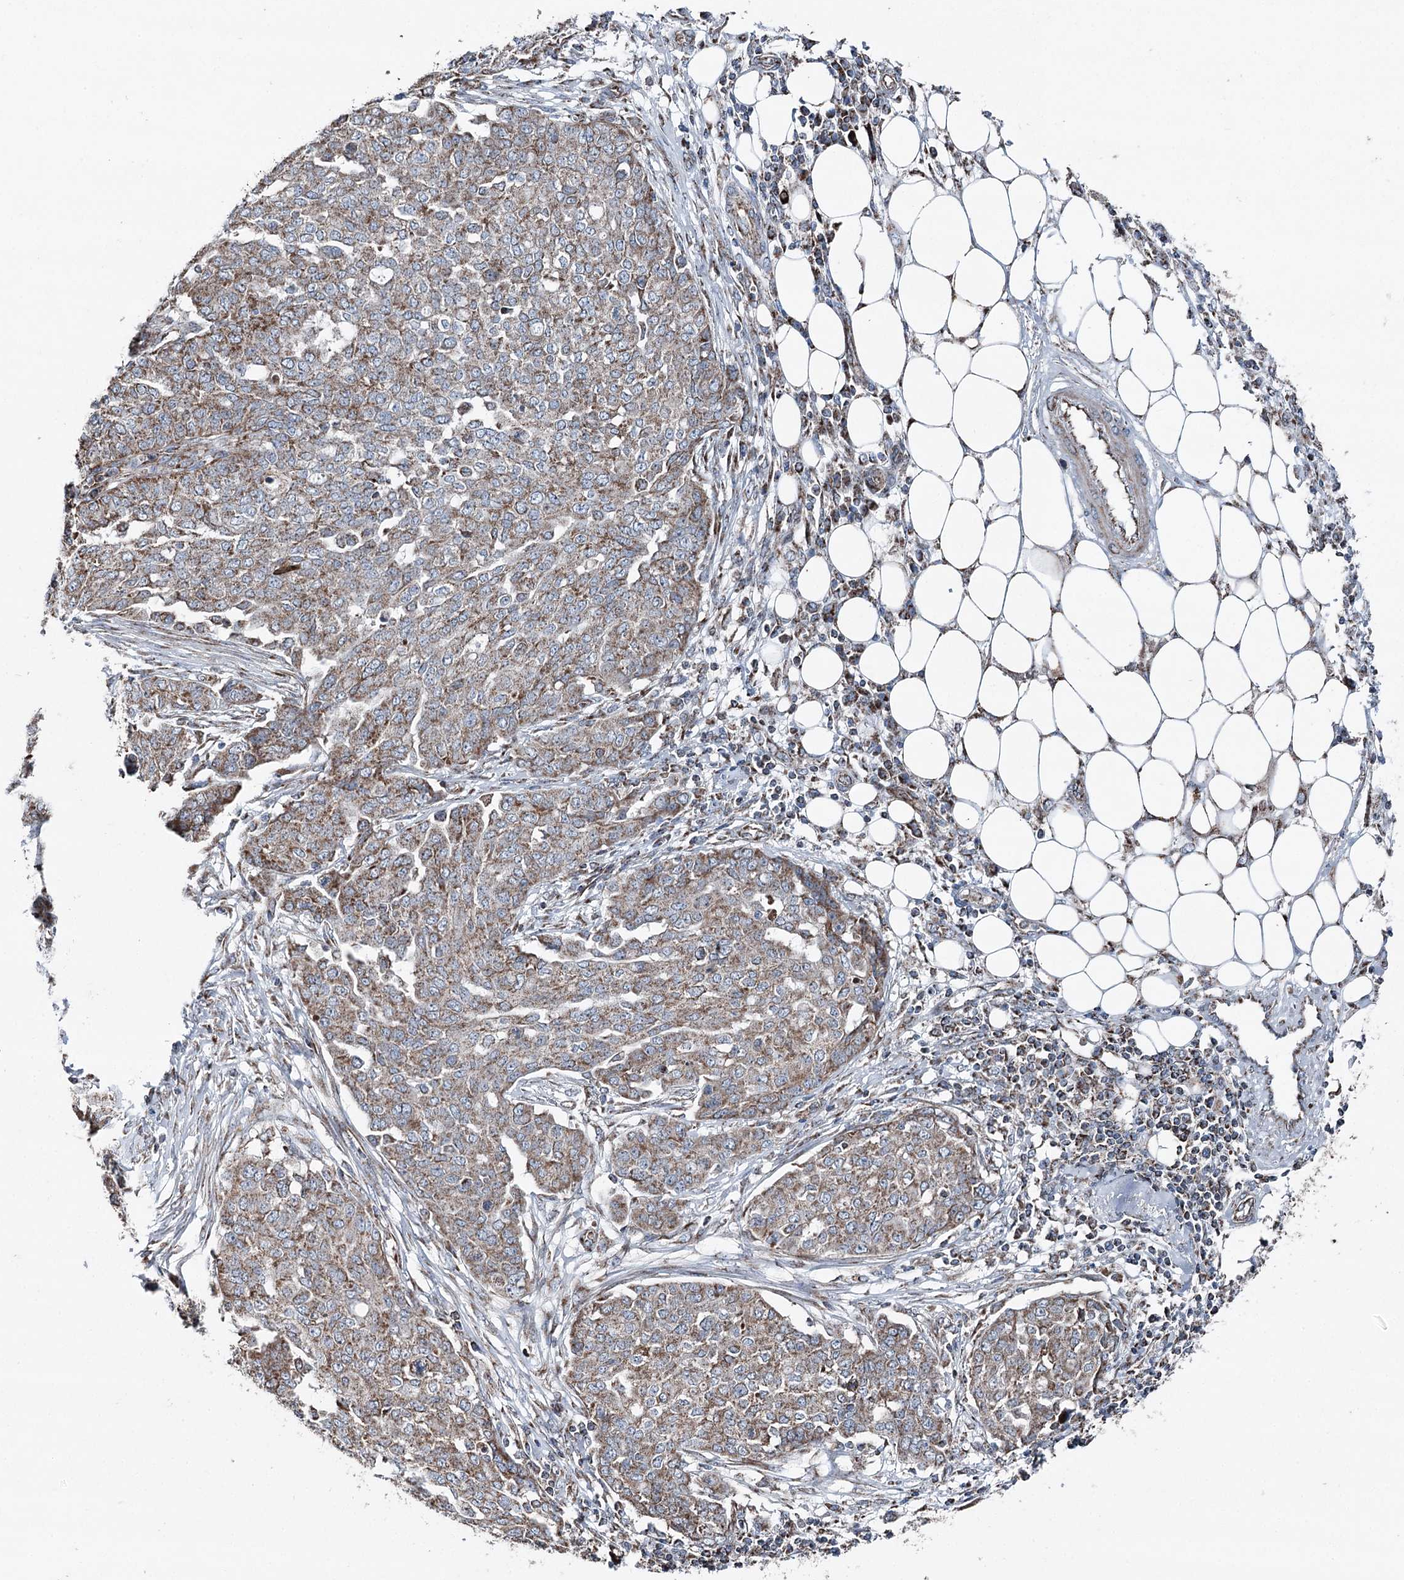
{"staining": {"intensity": "moderate", "quantity": ">75%", "location": "cytoplasmic/membranous"}, "tissue": "ovarian cancer", "cell_type": "Tumor cells", "image_type": "cancer", "snomed": [{"axis": "morphology", "description": "Cystadenocarcinoma, serous, NOS"}, {"axis": "topography", "description": "Soft tissue"}, {"axis": "topography", "description": "Ovary"}], "caption": "Human ovarian cancer stained with a protein marker reveals moderate staining in tumor cells.", "gene": "UCN3", "patient": {"sex": "female", "age": 57}}